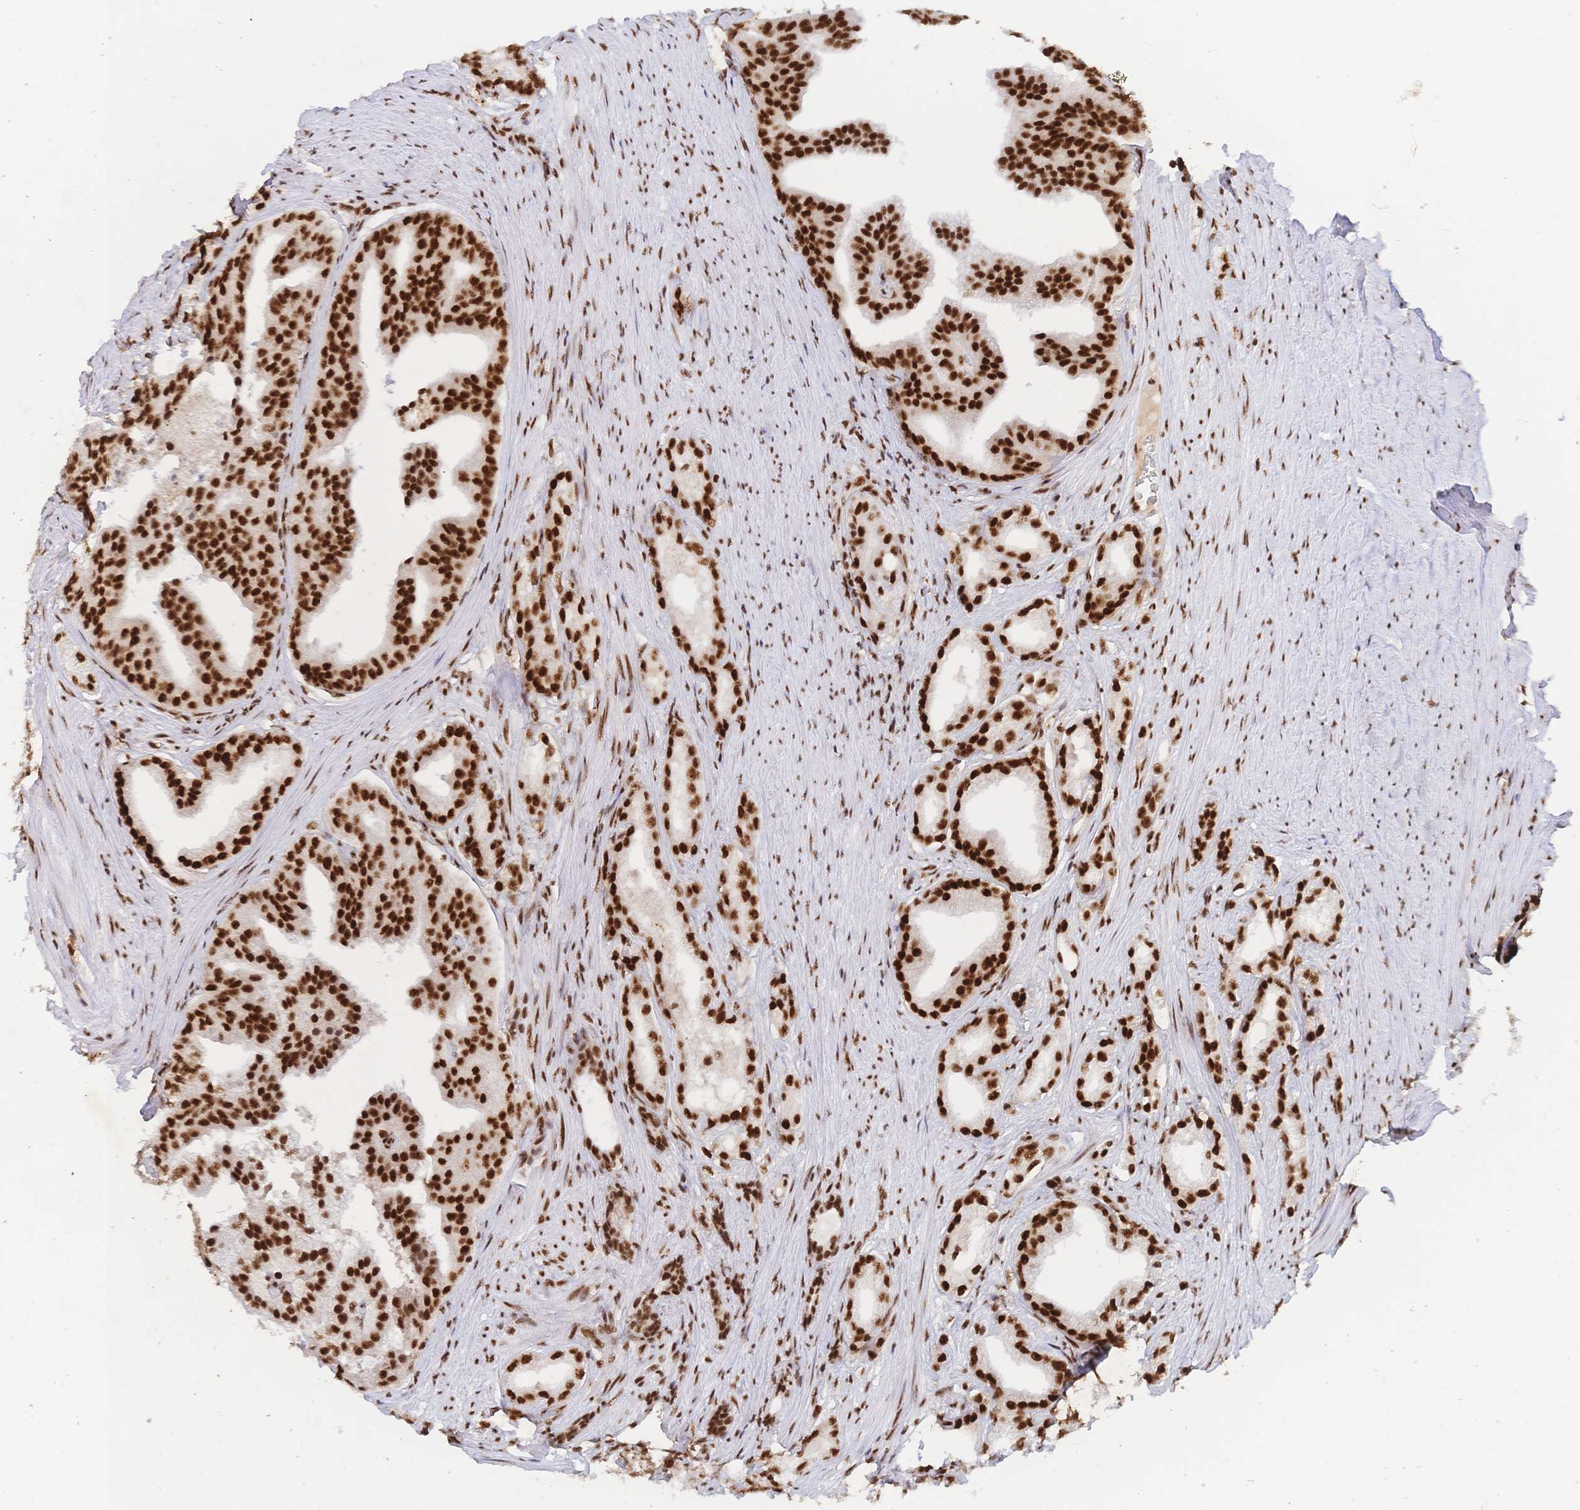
{"staining": {"intensity": "strong", "quantity": ">75%", "location": "nuclear"}, "tissue": "prostate cancer", "cell_type": "Tumor cells", "image_type": "cancer", "snomed": [{"axis": "morphology", "description": "Adenocarcinoma, Low grade"}, {"axis": "topography", "description": "Prostate"}], "caption": "DAB immunohistochemical staining of prostate cancer (low-grade adenocarcinoma) demonstrates strong nuclear protein positivity in approximately >75% of tumor cells. (DAB IHC with brightfield microscopy, high magnification).", "gene": "SRSF1", "patient": {"sex": "male", "age": 65}}